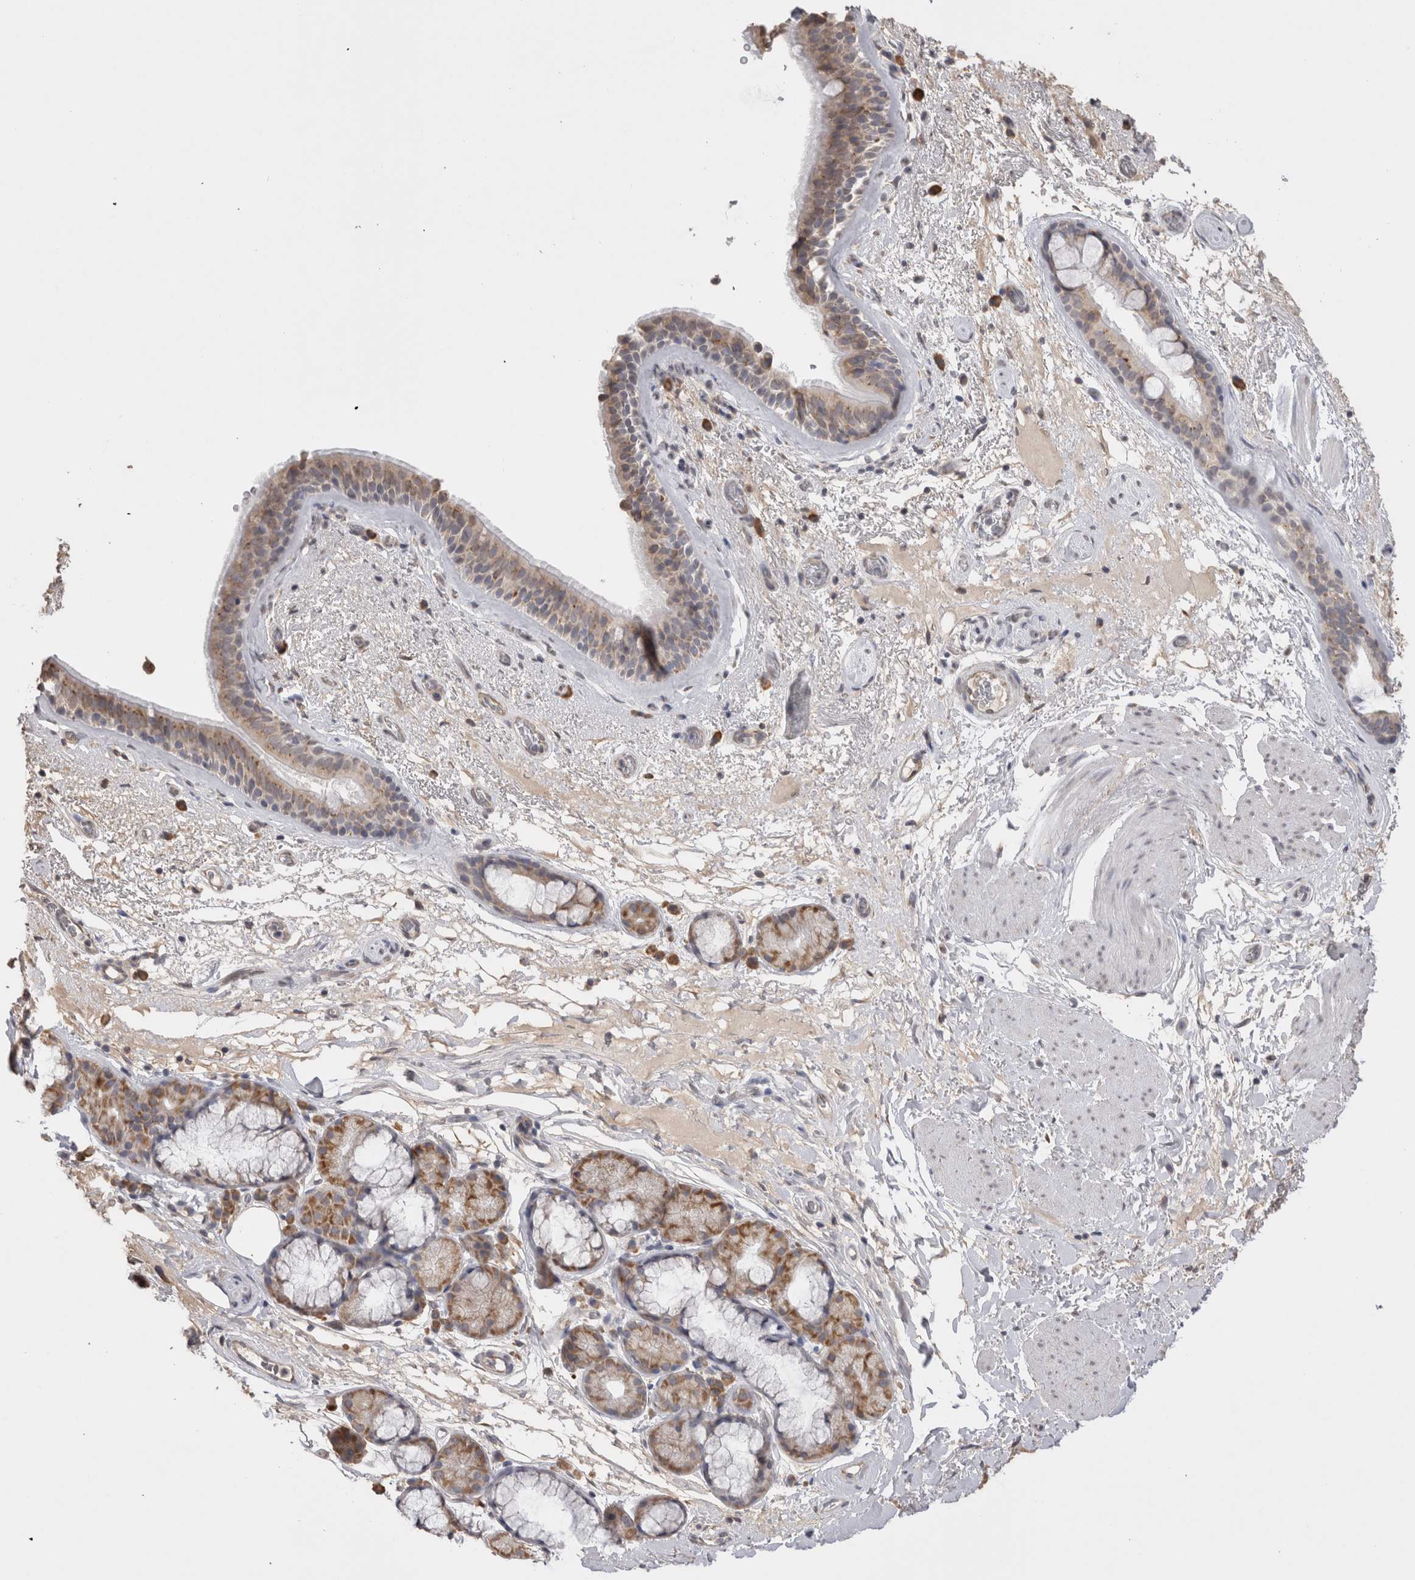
{"staining": {"intensity": "weak", "quantity": ">75%", "location": "cytoplasmic/membranous"}, "tissue": "bronchus", "cell_type": "Respiratory epithelial cells", "image_type": "normal", "snomed": [{"axis": "morphology", "description": "Normal tissue, NOS"}, {"axis": "topography", "description": "Cartilage tissue"}], "caption": "Immunohistochemical staining of benign bronchus displays >75% levels of weak cytoplasmic/membranous protein expression in about >75% of respiratory epithelial cells. Immunohistochemistry (ihc) stains the protein of interest in brown and the nuclei are stained blue.", "gene": "NOMO1", "patient": {"sex": "female", "age": 63}}